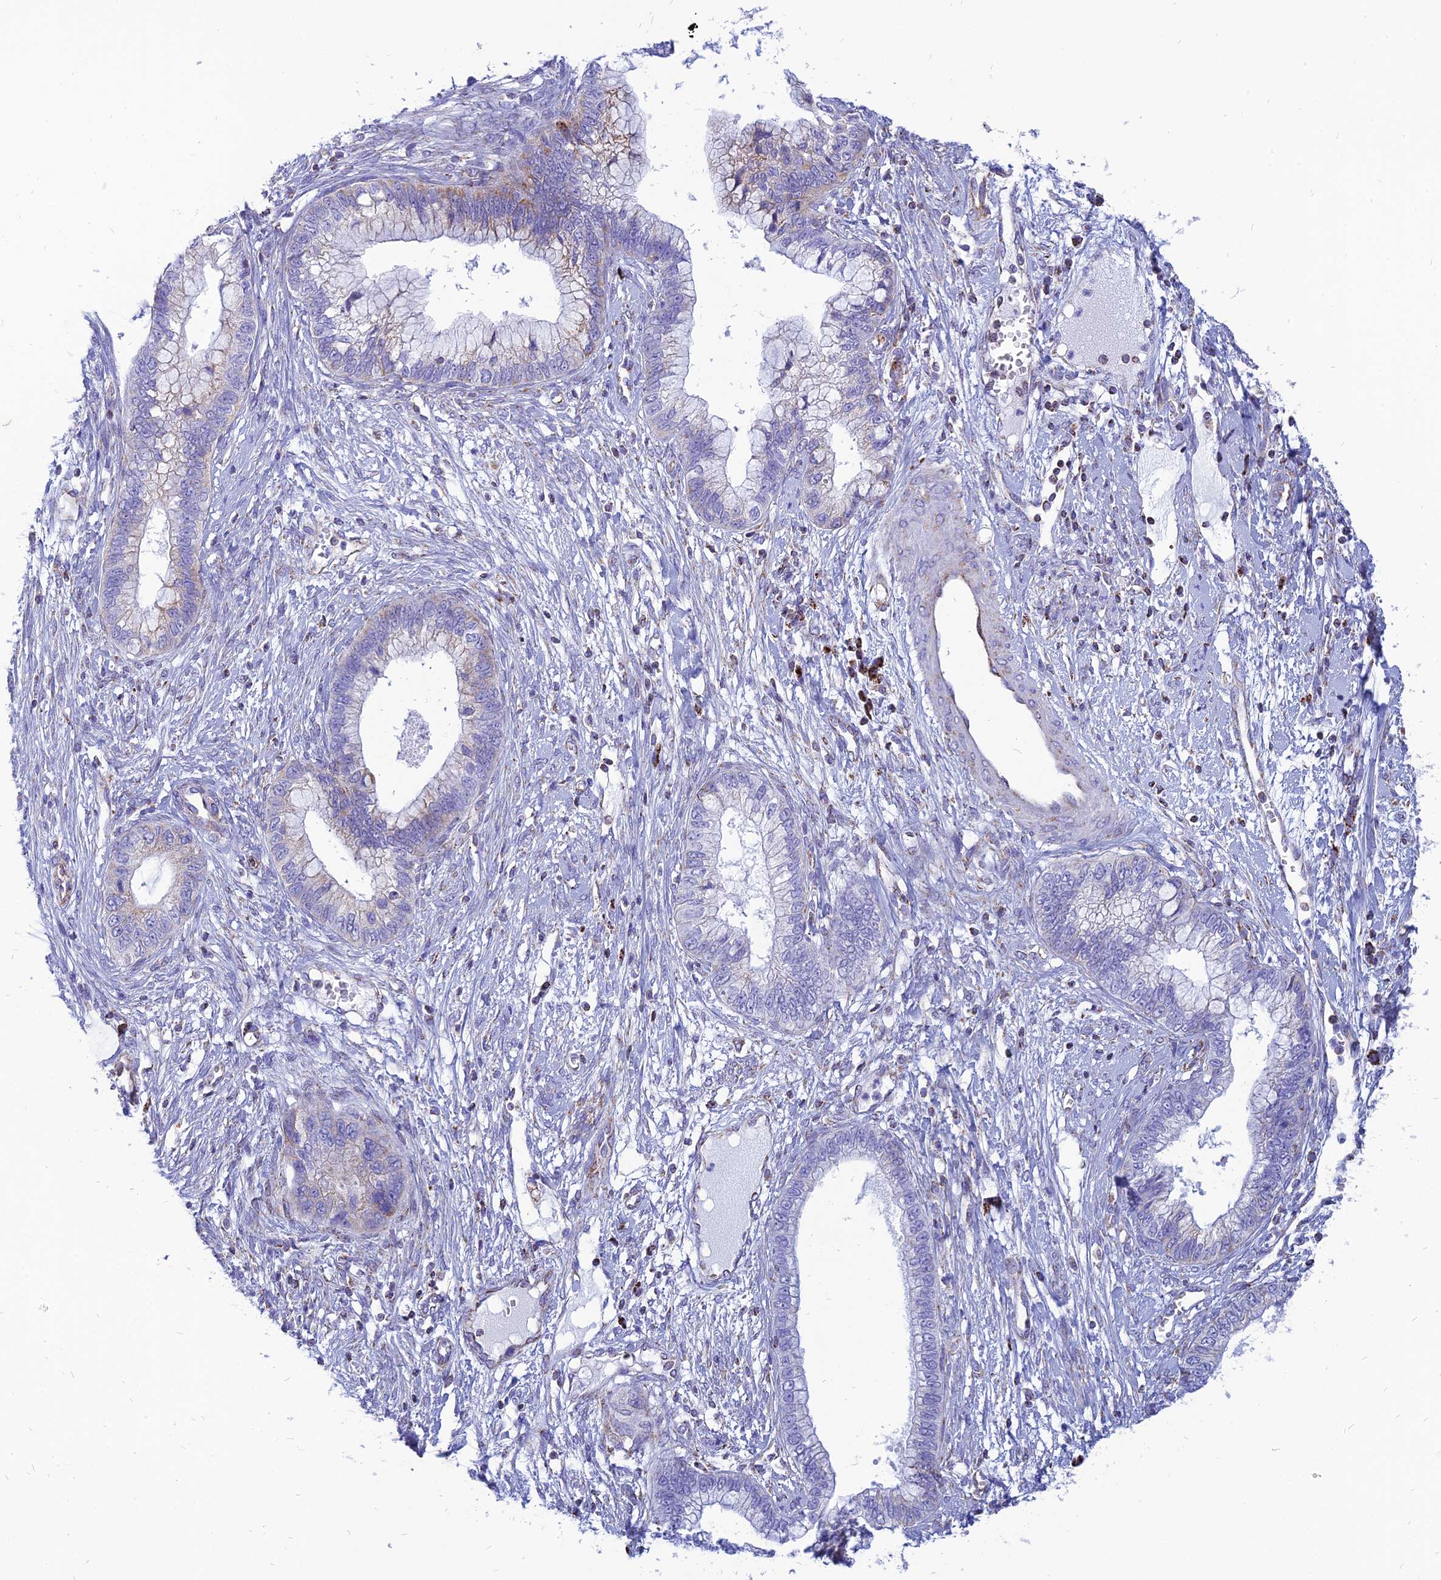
{"staining": {"intensity": "moderate", "quantity": "<25%", "location": "cytoplasmic/membranous"}, "tissue": "cervical cancer", "cell_type": "Tumor cells", "image_type": "cancer", "snomed": [{"axis": "morphology", "description": "Adenocarcinoma, NOS"}, {"axis": "topography", "description": "Cervix"}], "caption": "Protein expression analysis of human cervical adenocarcinoma reveals moderate cytoplasmic/membranous expression in approximately <25% of tumor cells.", "gene": "PACC1", "patient": {"sex": "female", "age": 44}}